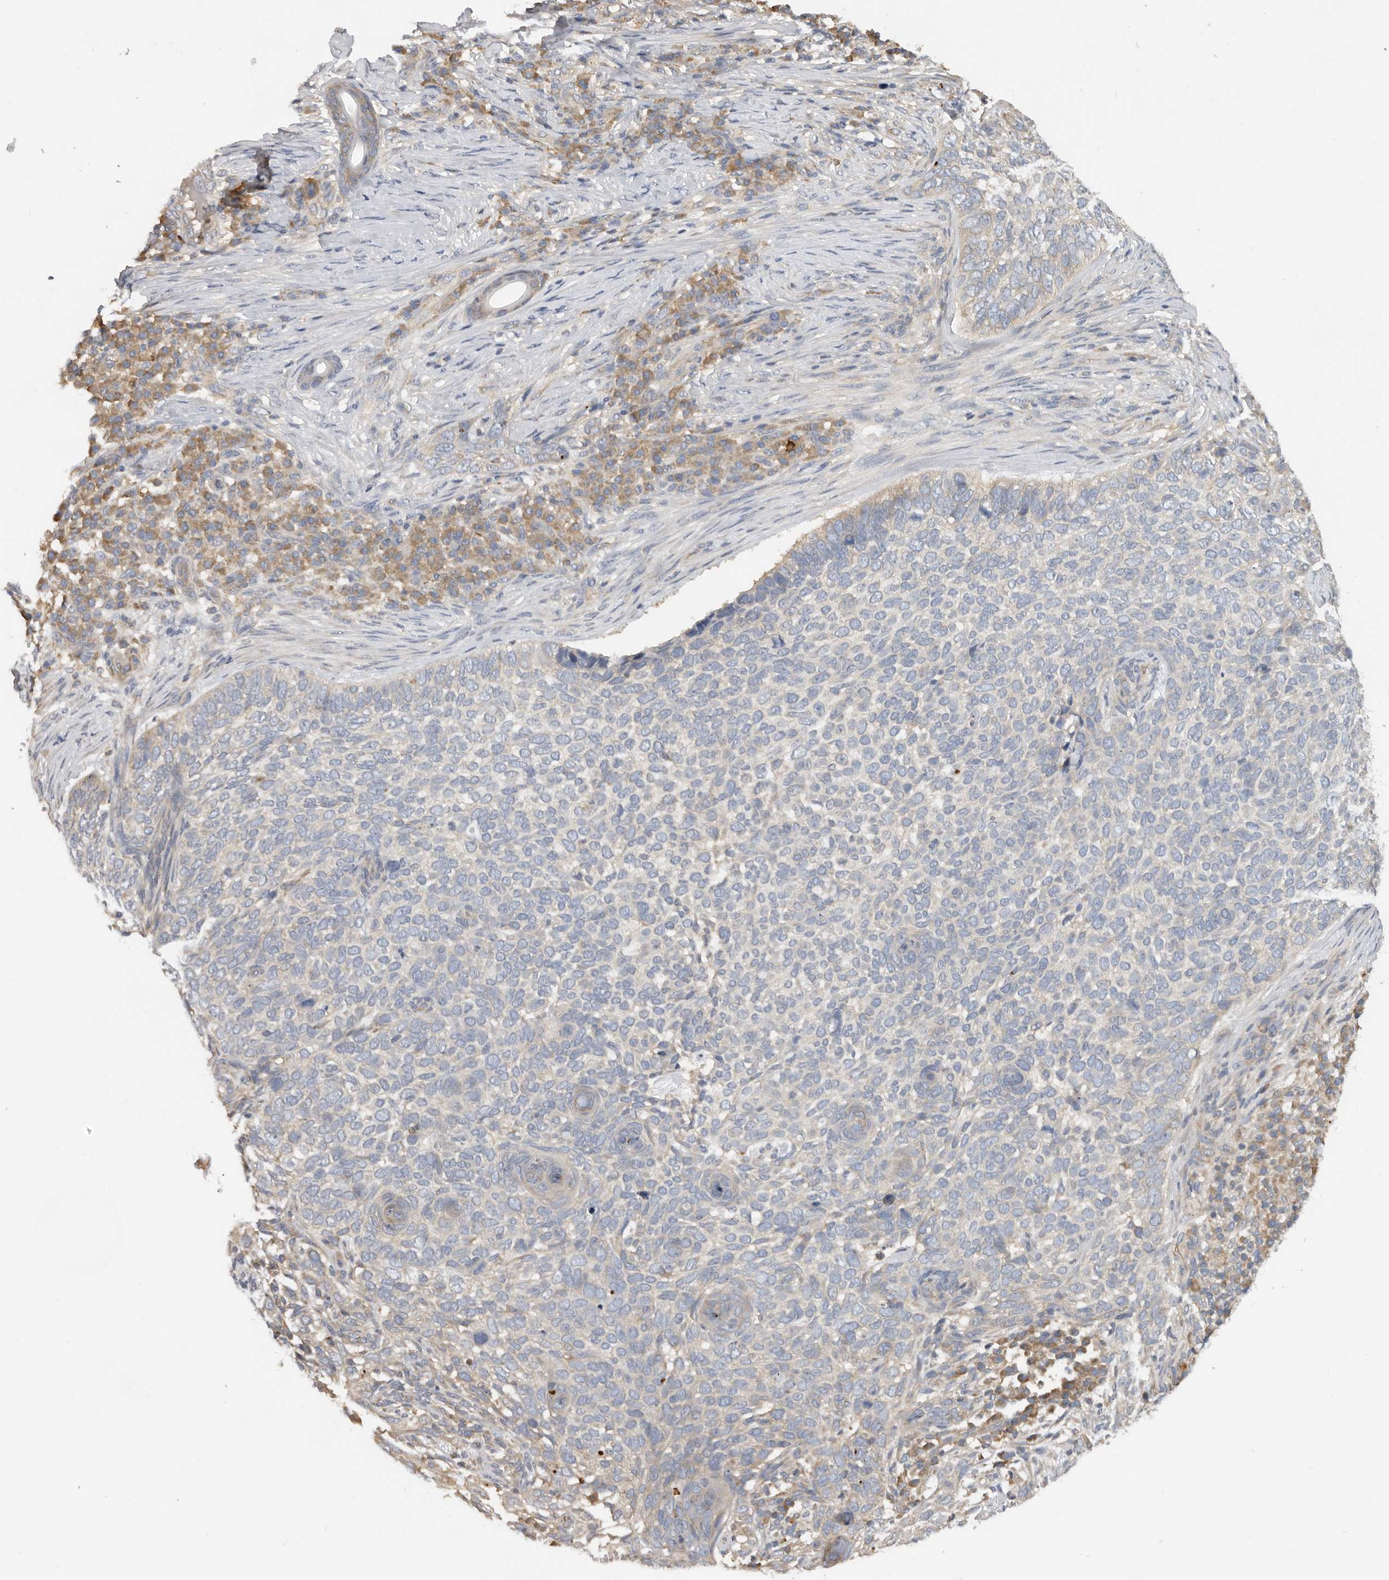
{"staining": {"intensity": "negative", "quantity": "none", "location": "none"}, "tissue": "skin cancer", "cell_type": "Tumor cells", "image_type": "cancer", "snomed": [{"axis": "morphology", "description": "Basal cell carcinoma"}, {"axis": "topography", "description": "Skin"}], "caption": "Tumor cells are negative for brown protein staining in basal cell carcinoma (skin). (DAB IHC, high magnification).", "gene": "PPP1R42", "patient": {"sex": "female", "age": 64}}